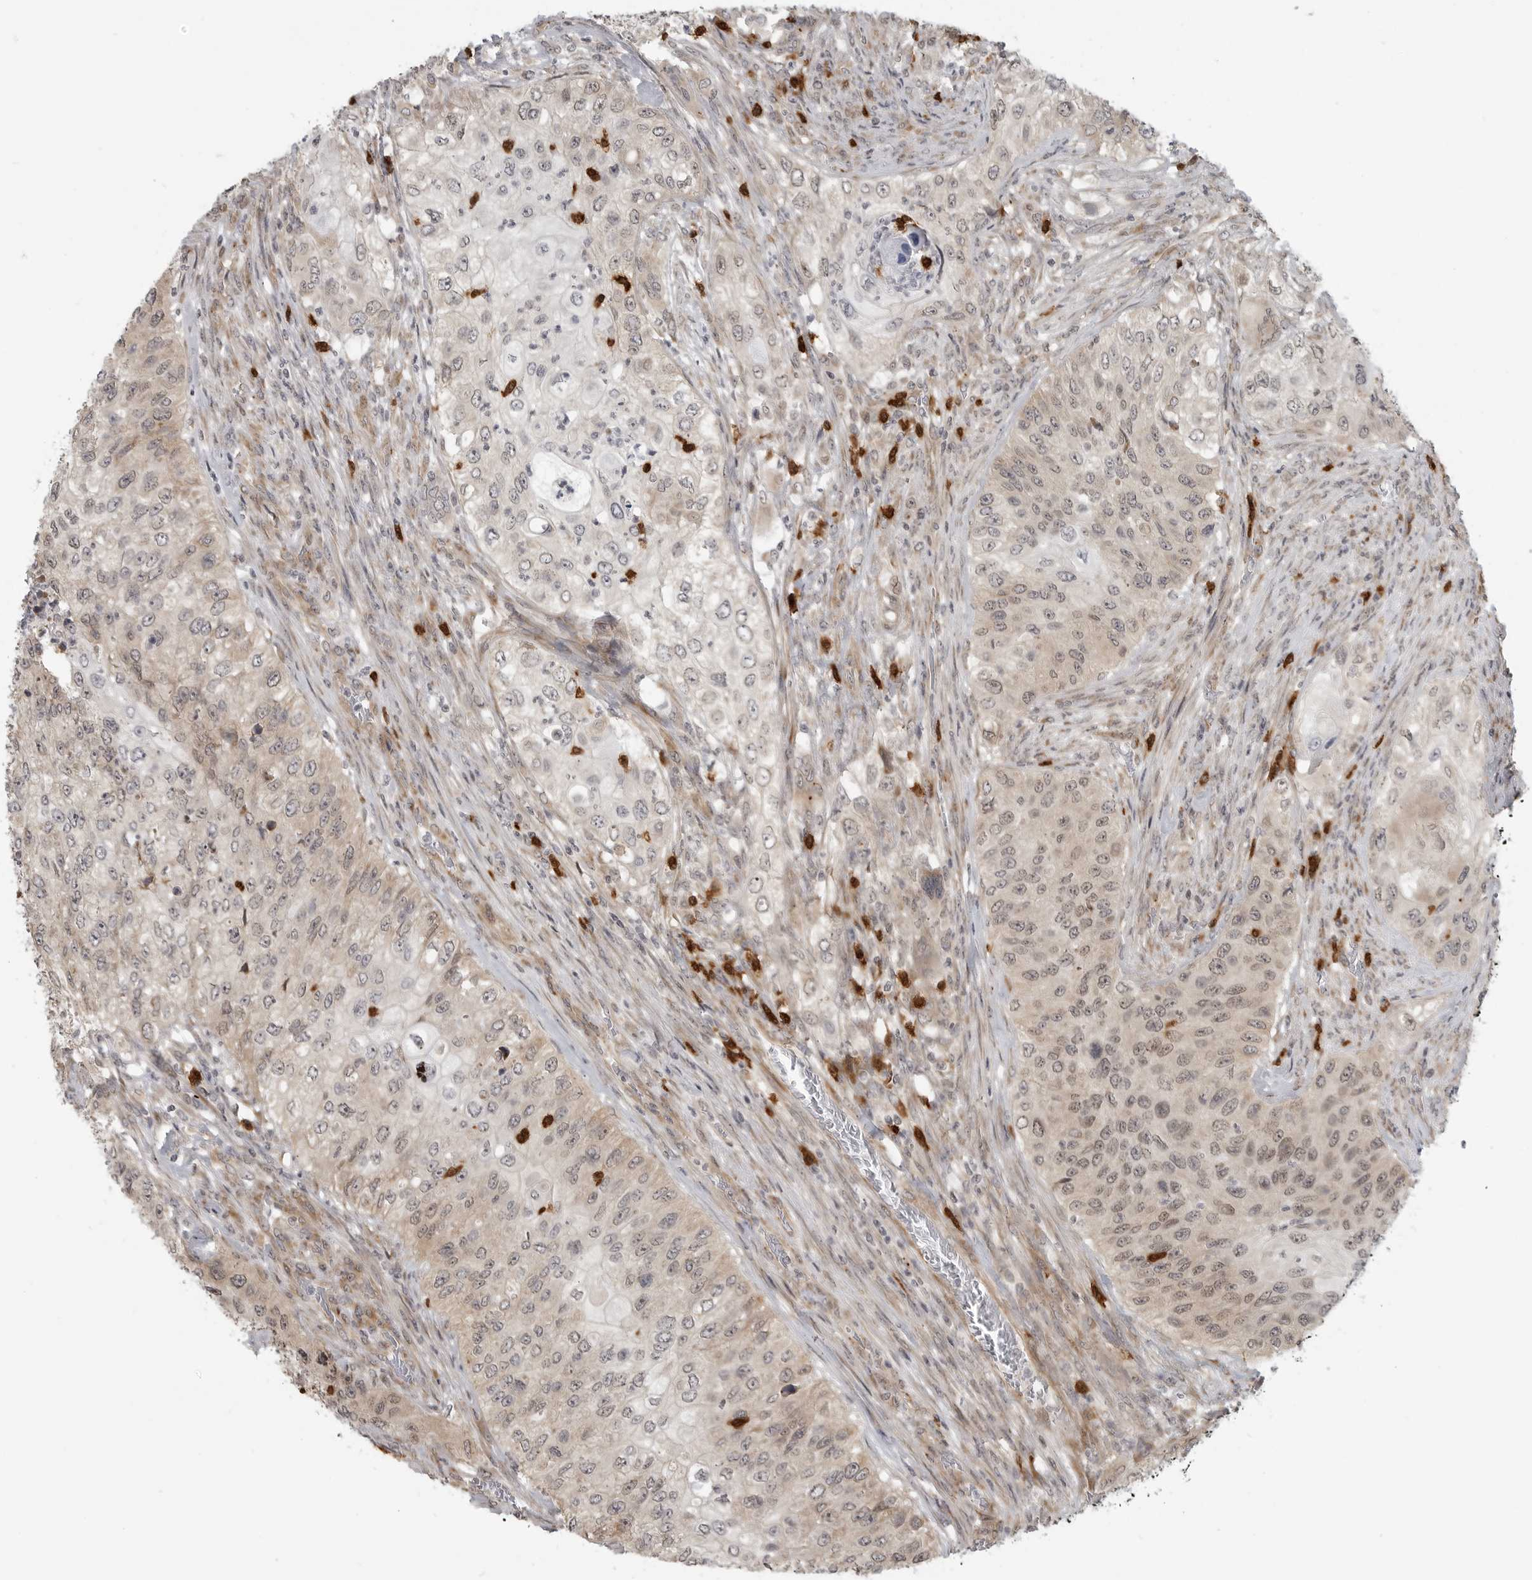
{"staining": {"intensity": "weak", "quantity": ">75%", "location": "cytoplasmic/membranous,nuclear"}, "tissue": "urothelial cancer", "cell_type": "Tumor cells", "image_type": "cancer", "snomed": [{"axis": "morphology", "description": "Urothelial carcinoma, High grade"}, {"axis": "topography", "description": "Urinary bladder"}], "caption": "Immunohistochemistry (IHC) of human urothelial cancer displays low levels of weak cytoplasmic/membranous and nuclear staining in approximately >75% of tumor cells.", "gene": "CEP295NL", "patient": {"sex": "female", "age": 60}}